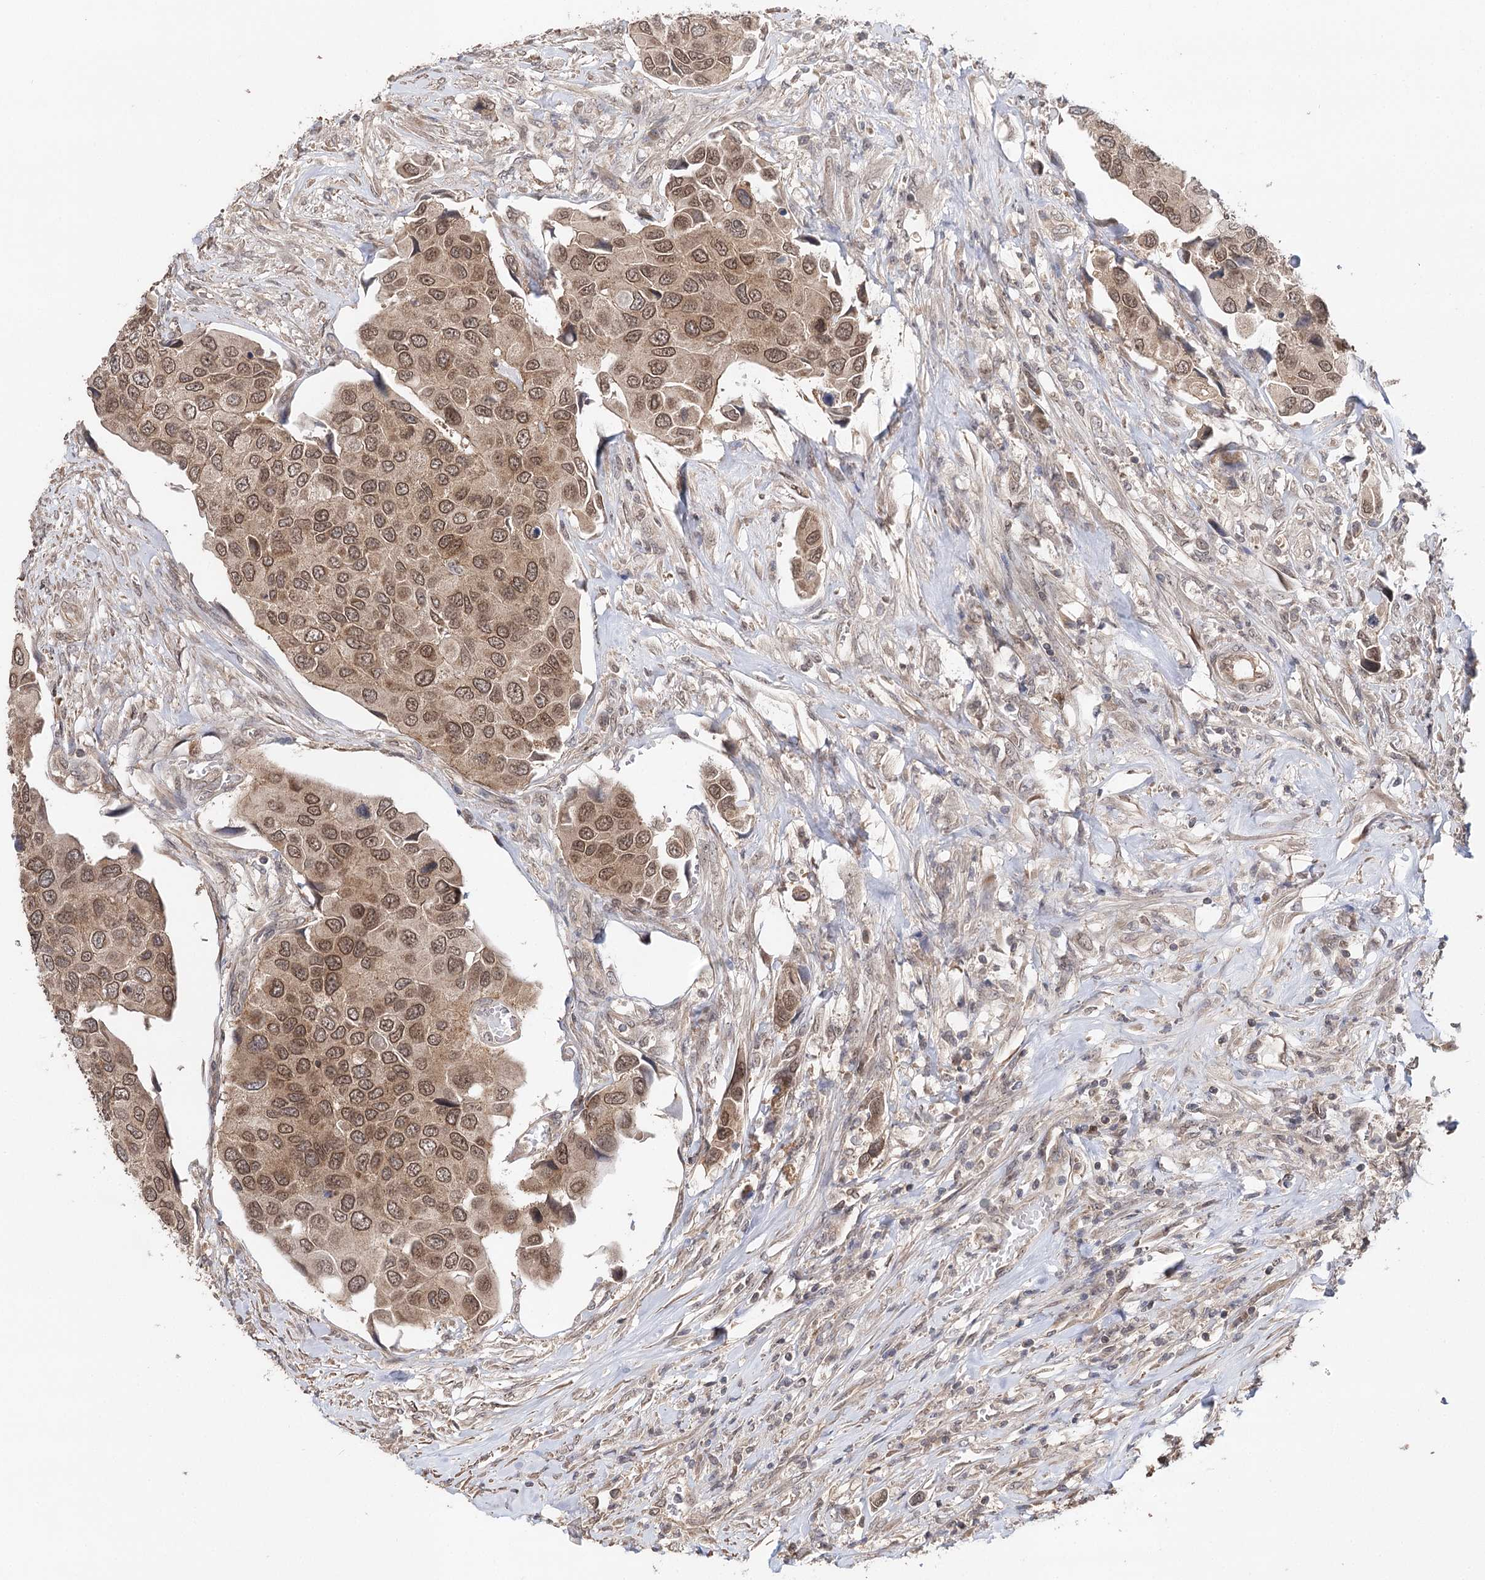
{"staining": {"intensity": "strong", "quantity": ">75%", "location": "cytoplasmic/membranous,nuclear"}, "tissue": "urothelial cancer", "cell_type": "Tumor cells", "image_type": "cancer", "snomed": [{"axis": "morphology", "description": "Urothelial carcinoma, High grade"}, {"axis": "topography", "description": "Urinary bladder"}], "caption": "A brown stain labels strong cytoplasmic/membranous and nuclear staining of a protein in human urothelial cancer tumor cells.", "gene": "NOPCHAP1", "patient": {"sex": "male", "age": 74}}